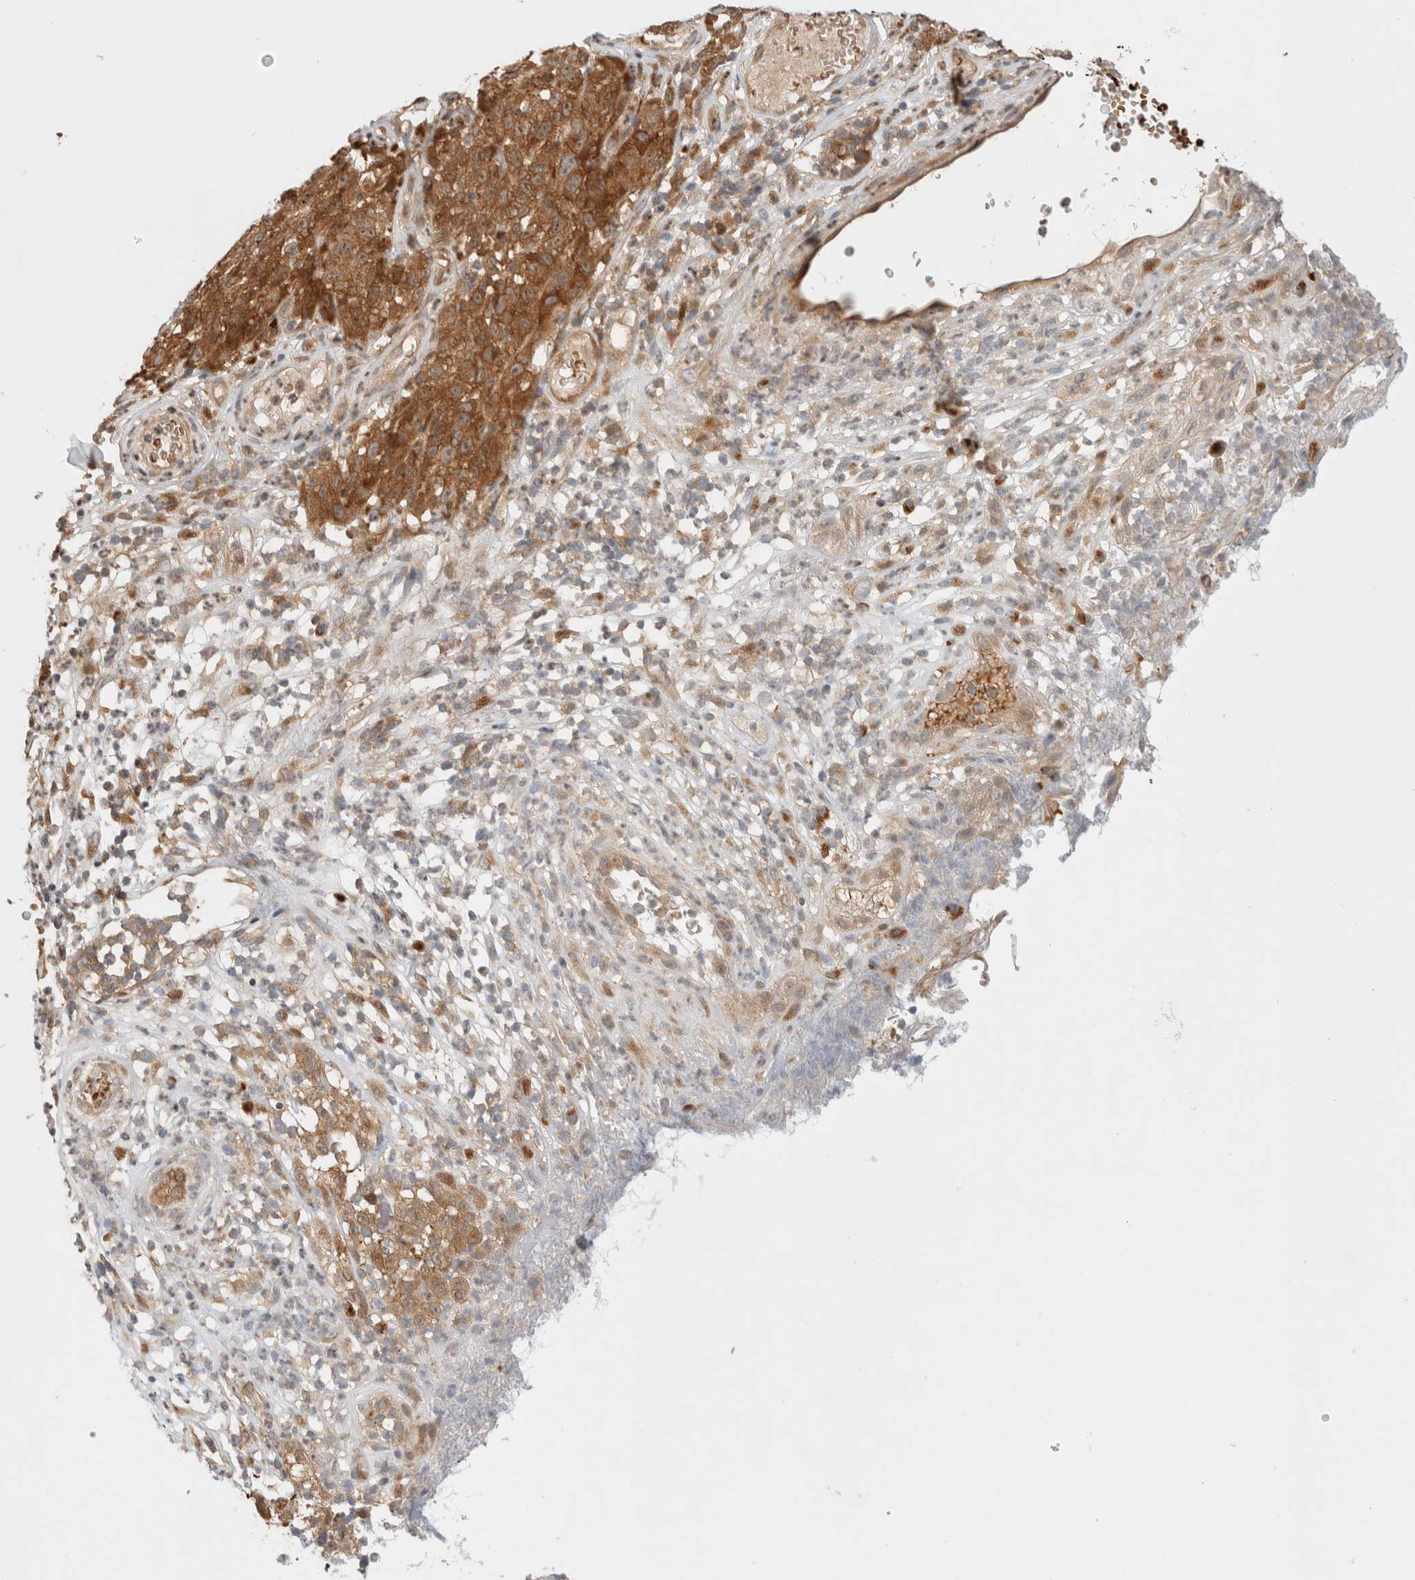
{"staining": {"intensity": "moderate", "quantity": ">75%", "location": "cytoplasmic/membranous,nuclear"}, "tissue": "melanoma", "cell_type": "Tumor cells", "image_type": "cancer", "snomed": [{"axis": "morphology", "description": "Malignant melanoma, NOS"}, {"axis": "topography", "description": "Skin"}], "caption": "The micrograph demonstrates immunohistochemical staining of malignant melanoma. There is moderate cytoplasmic/membranous and nuclear positivity is appreciated in about >75% of tumor cells. (brown staining indicates protein expression, while blue staining denotes nuclei).", "gene": "OTUD6B", "patient": {"sex": "female", "age": 82}}